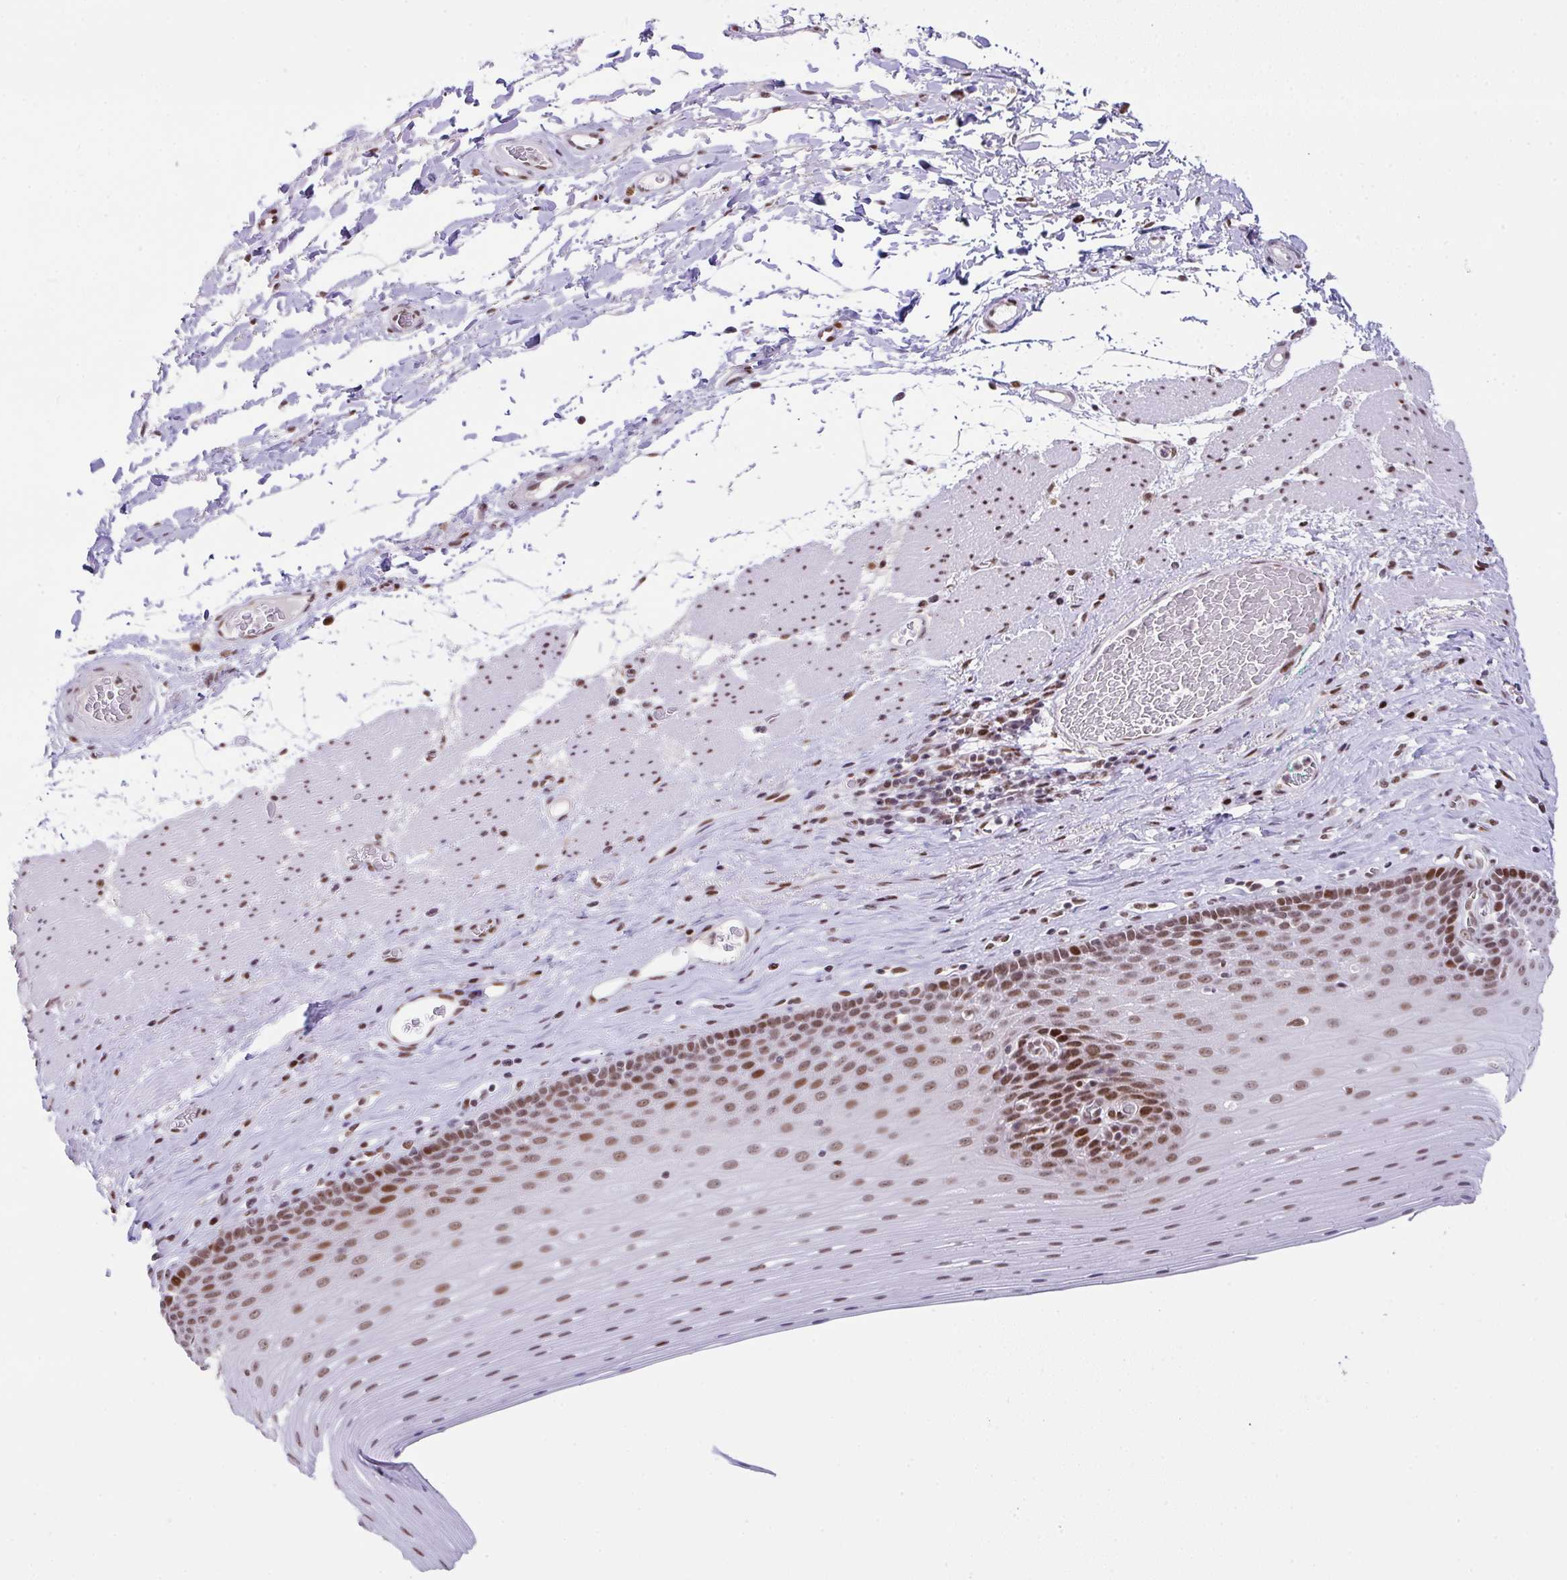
{"staining": {"intensity": "strong", "quantity": ">75%", "location": "nuclear"}, "tissue": "esophagus", "cell_type": "Squamous epithelial cells", "image_type": "normal", "snomed": [{"axis": "morphology", "description": "Normal tissue, NOS"}, {"axis": "topography", "description": "Esophagus"}], "caption": "Esophagus stained with a protein marker shows strong staining in squamous epithelial cells.", "gene": "CLP1", "patient": {"sex": "male", "age": 62}}